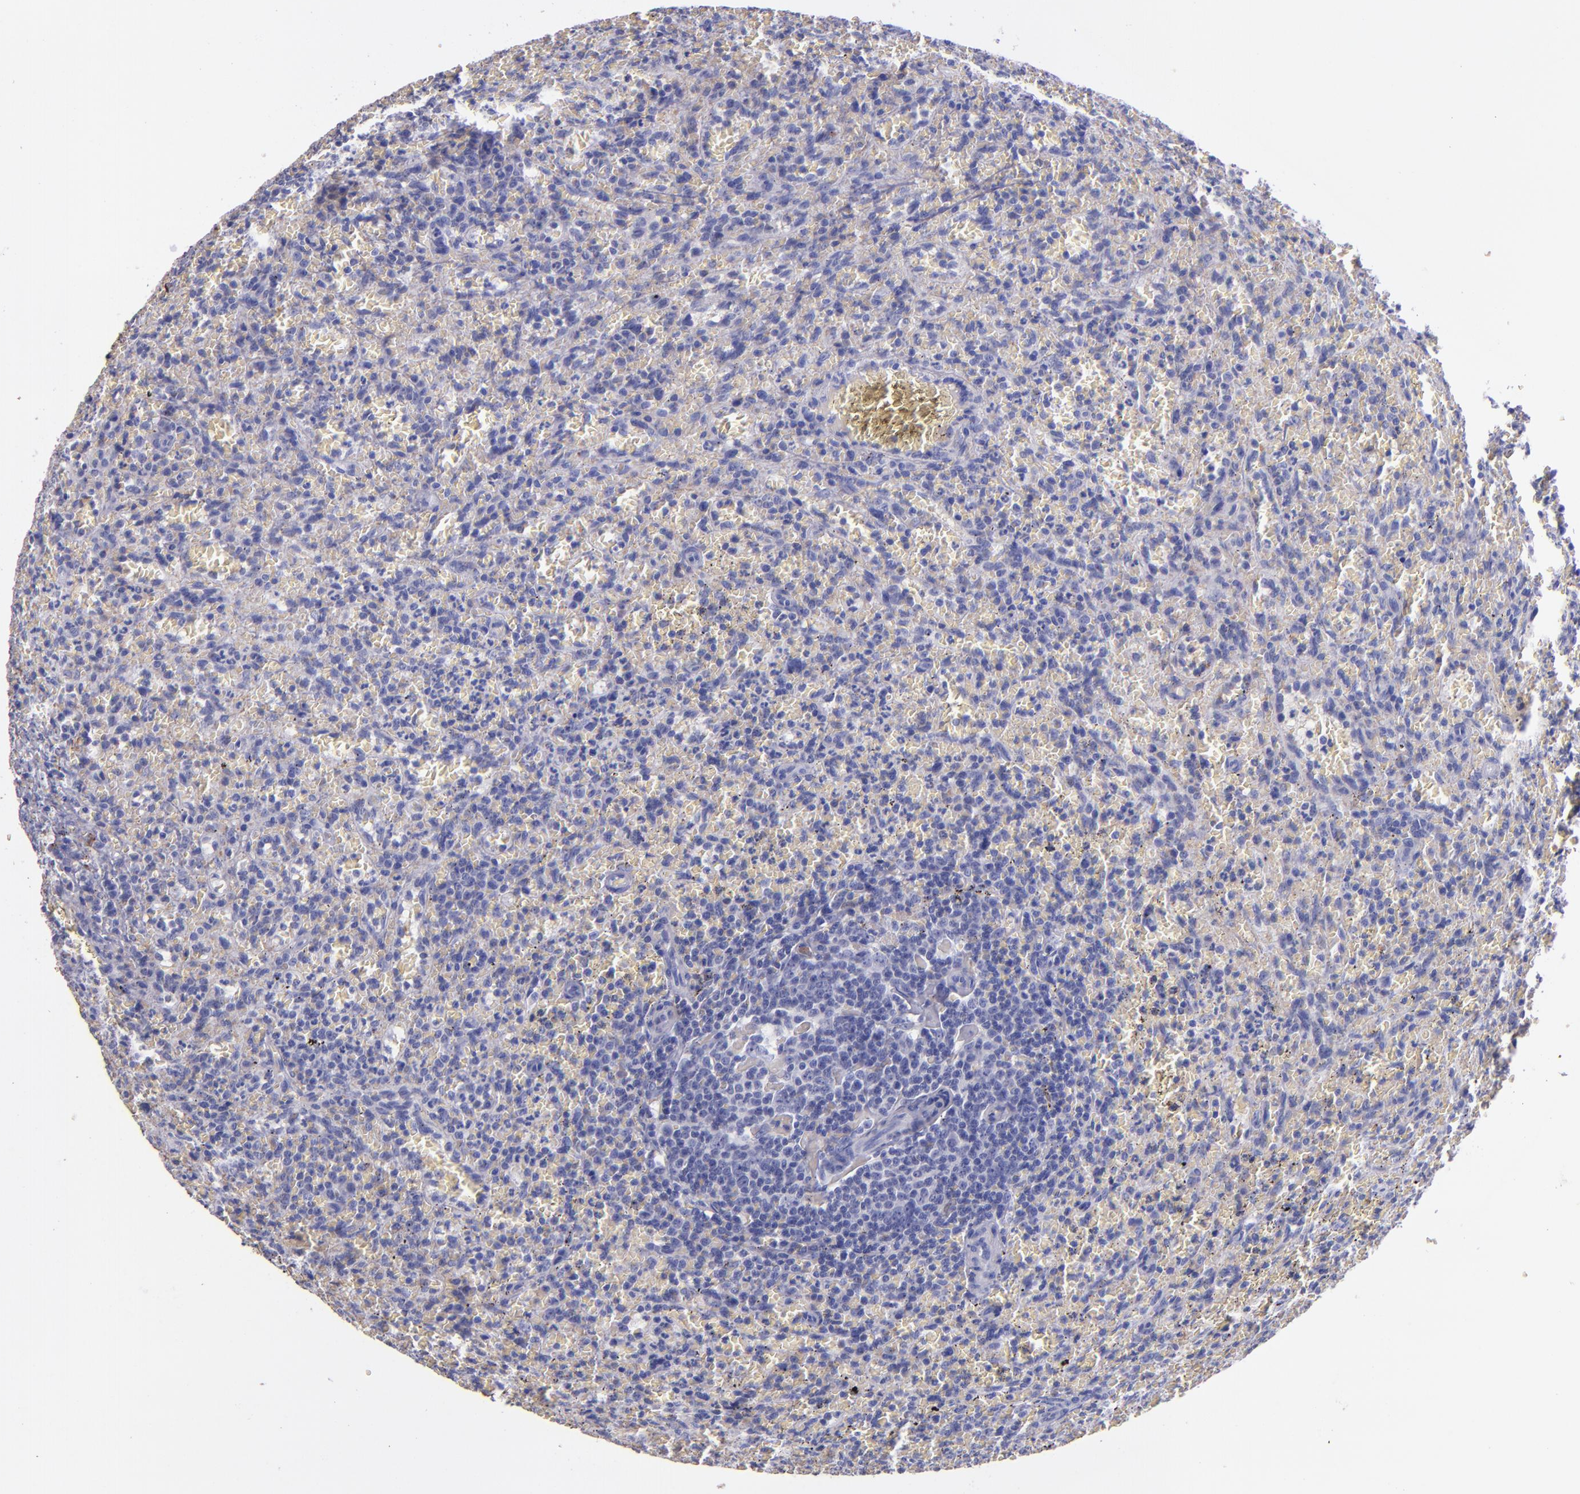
{"staining": {"intensity": "negative", "quantity": "none", "location": "none"}, "tissue": "lymphoma", "cell_type": "Tumor cells", "image_type": "cancer", "snomed": [{"axis": "morphology", "description": "Malignant lymphoma, non-Hodgkin's type, Low grade"}, {"axis": "topography", "description": "Spleen"}], "caption": "Immunohistochemistry micrograph of neoplastic tissue: malignant lymphoma, non-Hodgkin's type (low-grade) stained with DAB (3,3'-diaminobenzidine) displays no significant protein expression in tumor cells.", "gene": "F13A1", "patient": {"sex": "female", "age": 64}}